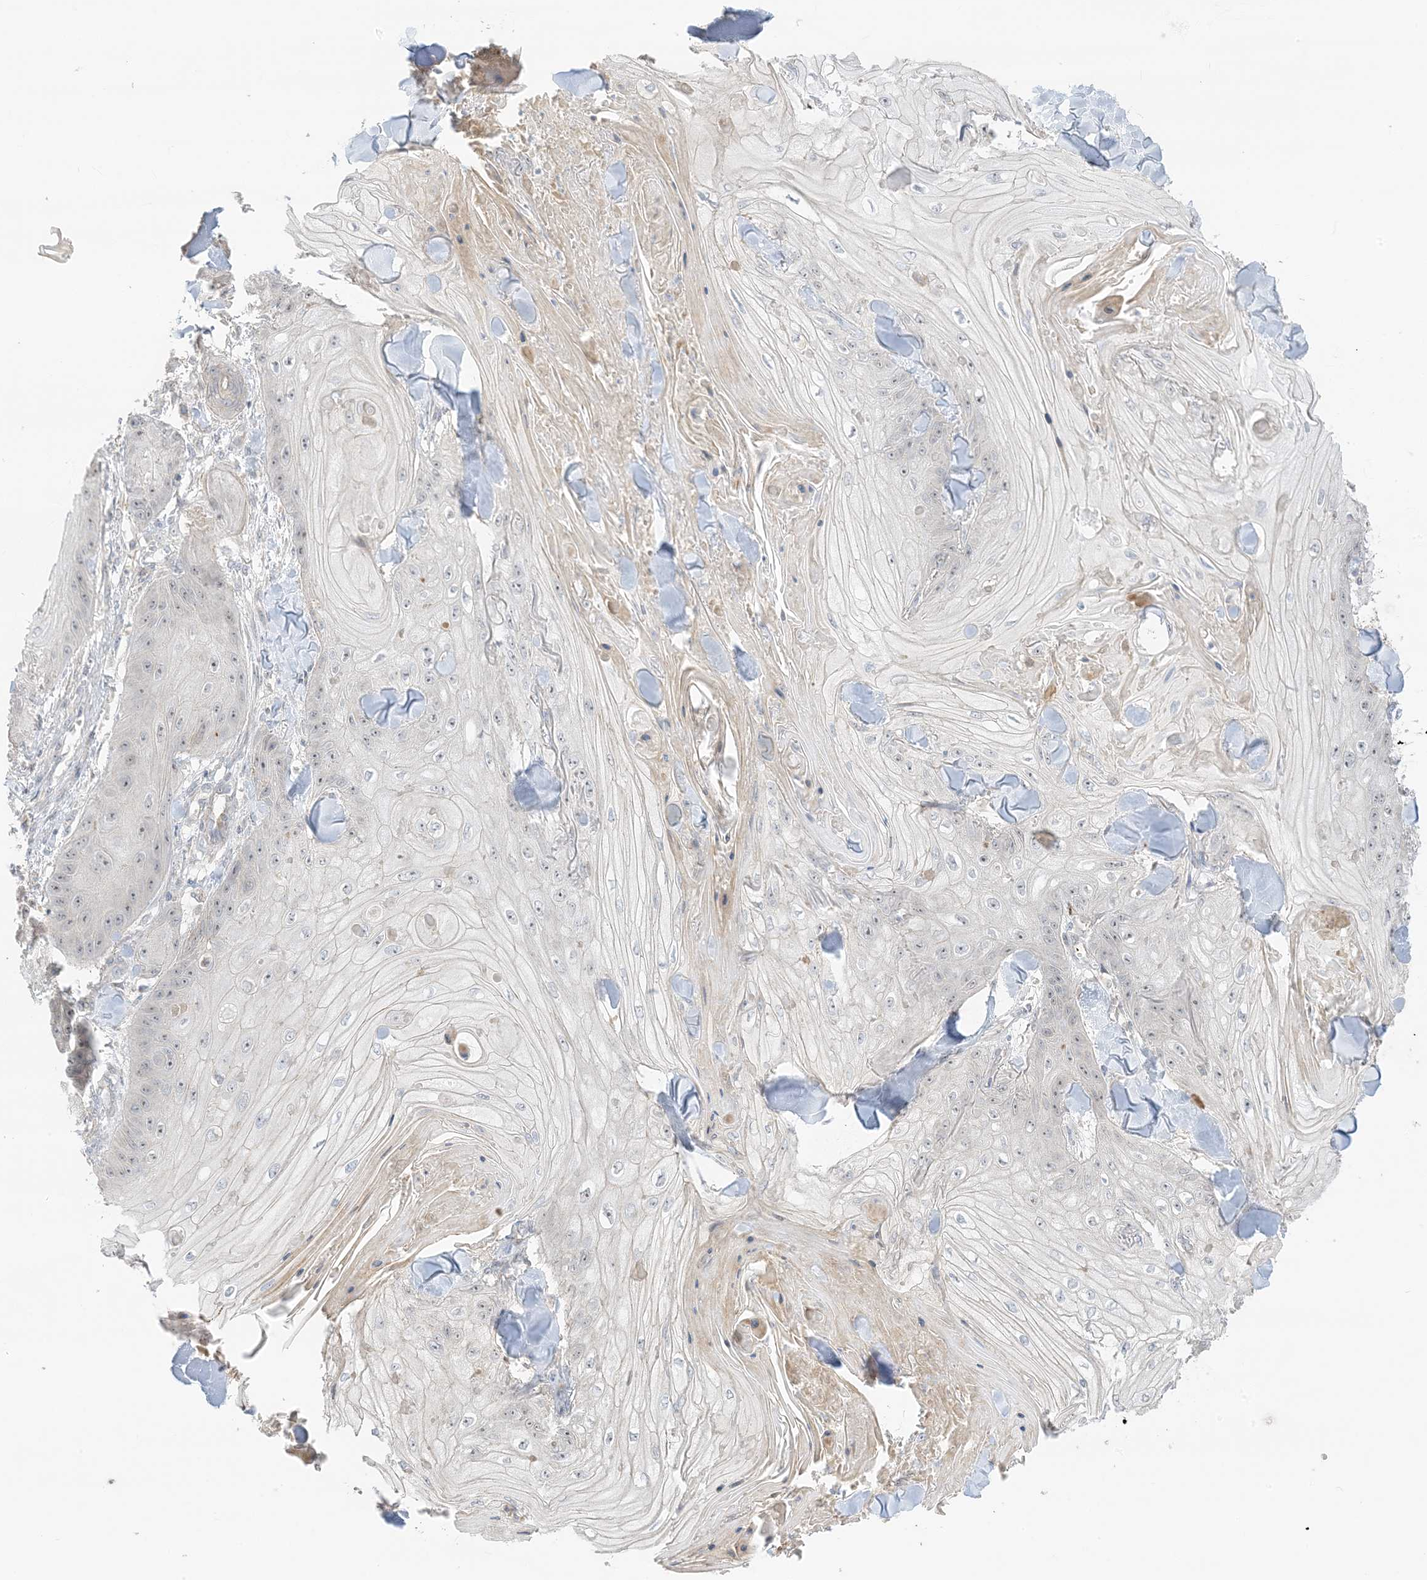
{"staining": {"intensity": "weak", "quantity": ">75%", "location": "nuclear"}, "tissue": "skin cancer", "cell_type": "Tumor cells", "image_type": "cancer", "snomed": [{"axis": "morphology", "description": "Squamous cell carcinoma, NOS"}, {"axis": "topography", "description": "Skin"}], "caption": "The image shows staining of skin cancer, revealing weak nuclear protein positivity (brown color) within tumor cells. (DAB (3,3'-diaminobenzidine) = brown stain, brightfield microscopy at high magnification).", "gene": "ETAA1", "patient": {"sex": "male", "age": 74}}